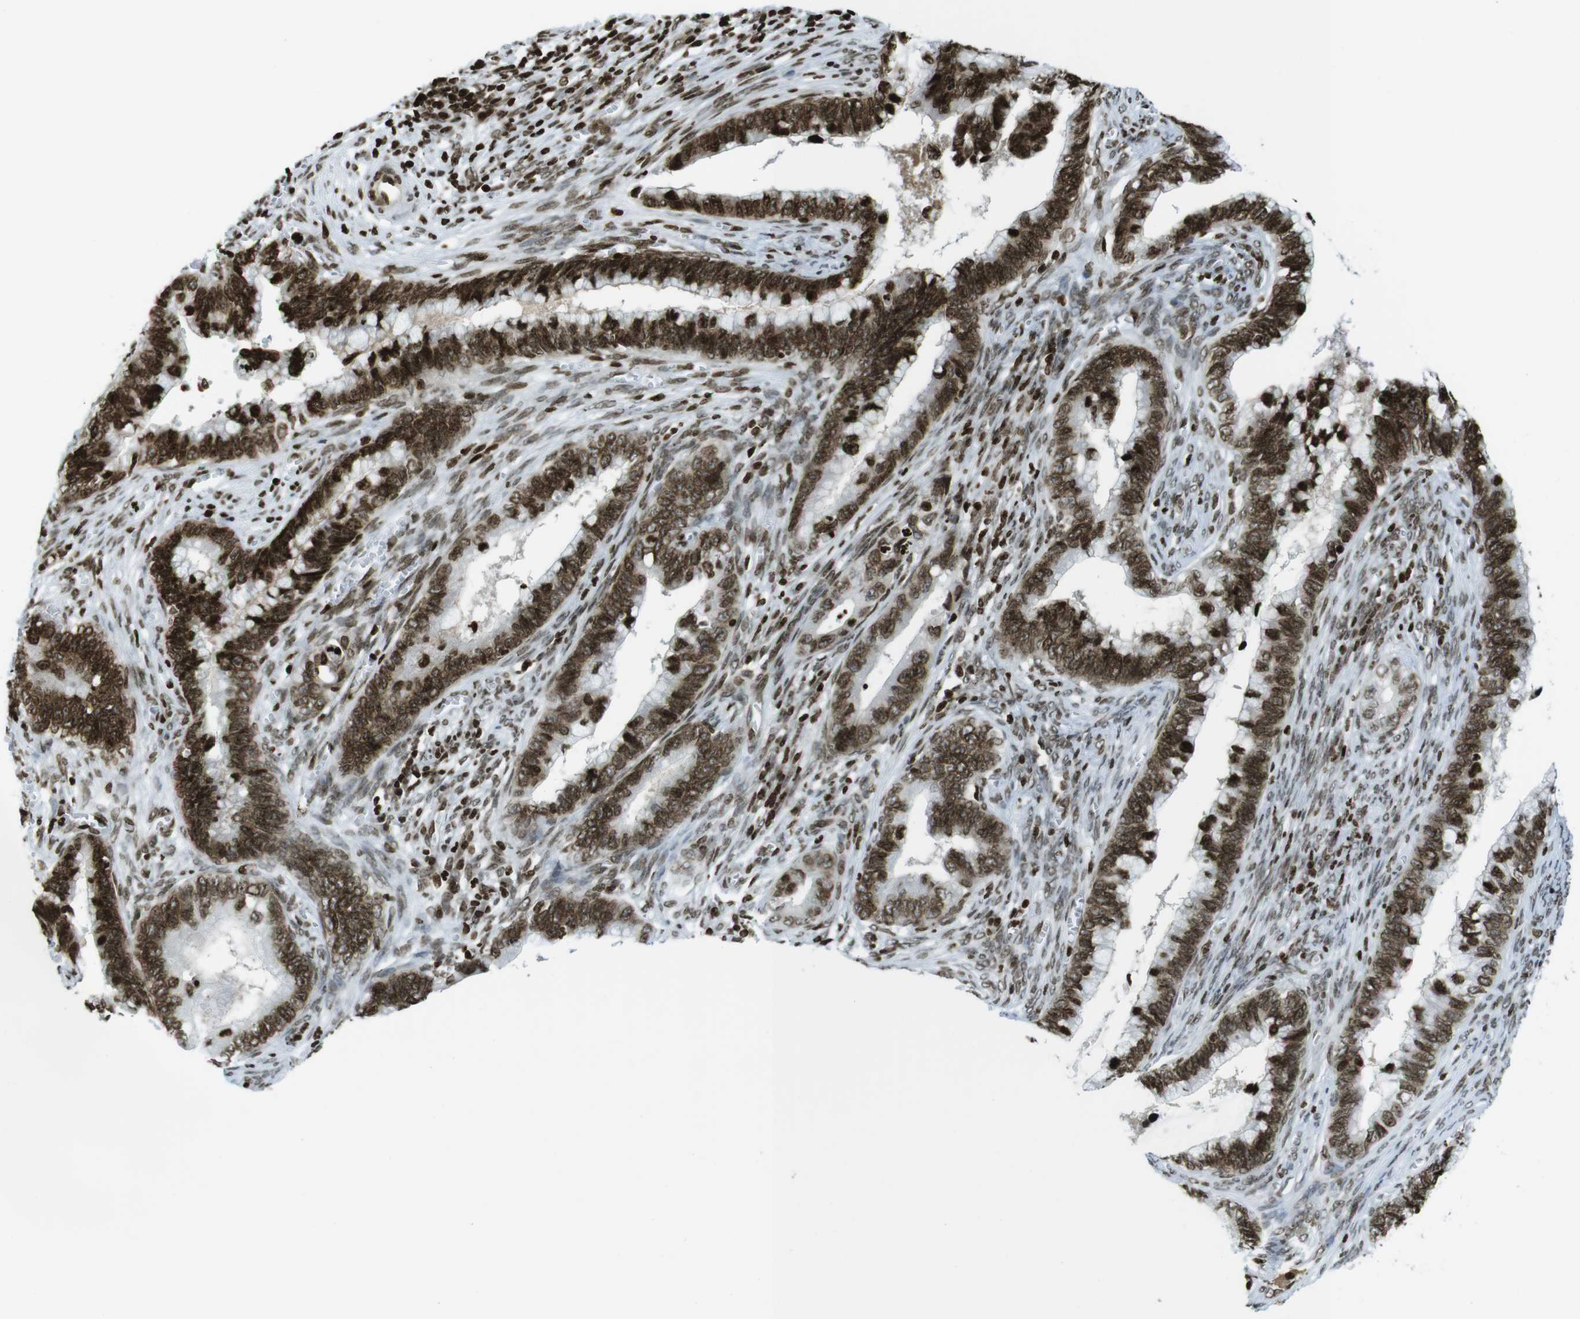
{"staining": {"intensity": "strong", "quantity": ">75%", "location": "nuclear"}, "tissue": "cervical cancer", "cell_type": "Tumor cells", "image_type": "cancer", "snomed": [{"axis": "morphology", "description": "Adenocarcinoma, NOS"}, {"axis": "topography", "description": "Cervix"}], "caption": "Tumor cells demonstrate strong nuclear staining in about >75% of cells in cervical cancer. The staining was performed using DAB (3,3'-diaminobenzidine), with brown indicating positive protein expression. Nuclei are stained blue with hematoxylin.", "gene": "H2AC8", "patient": {"sex": "female", "age": 44}}